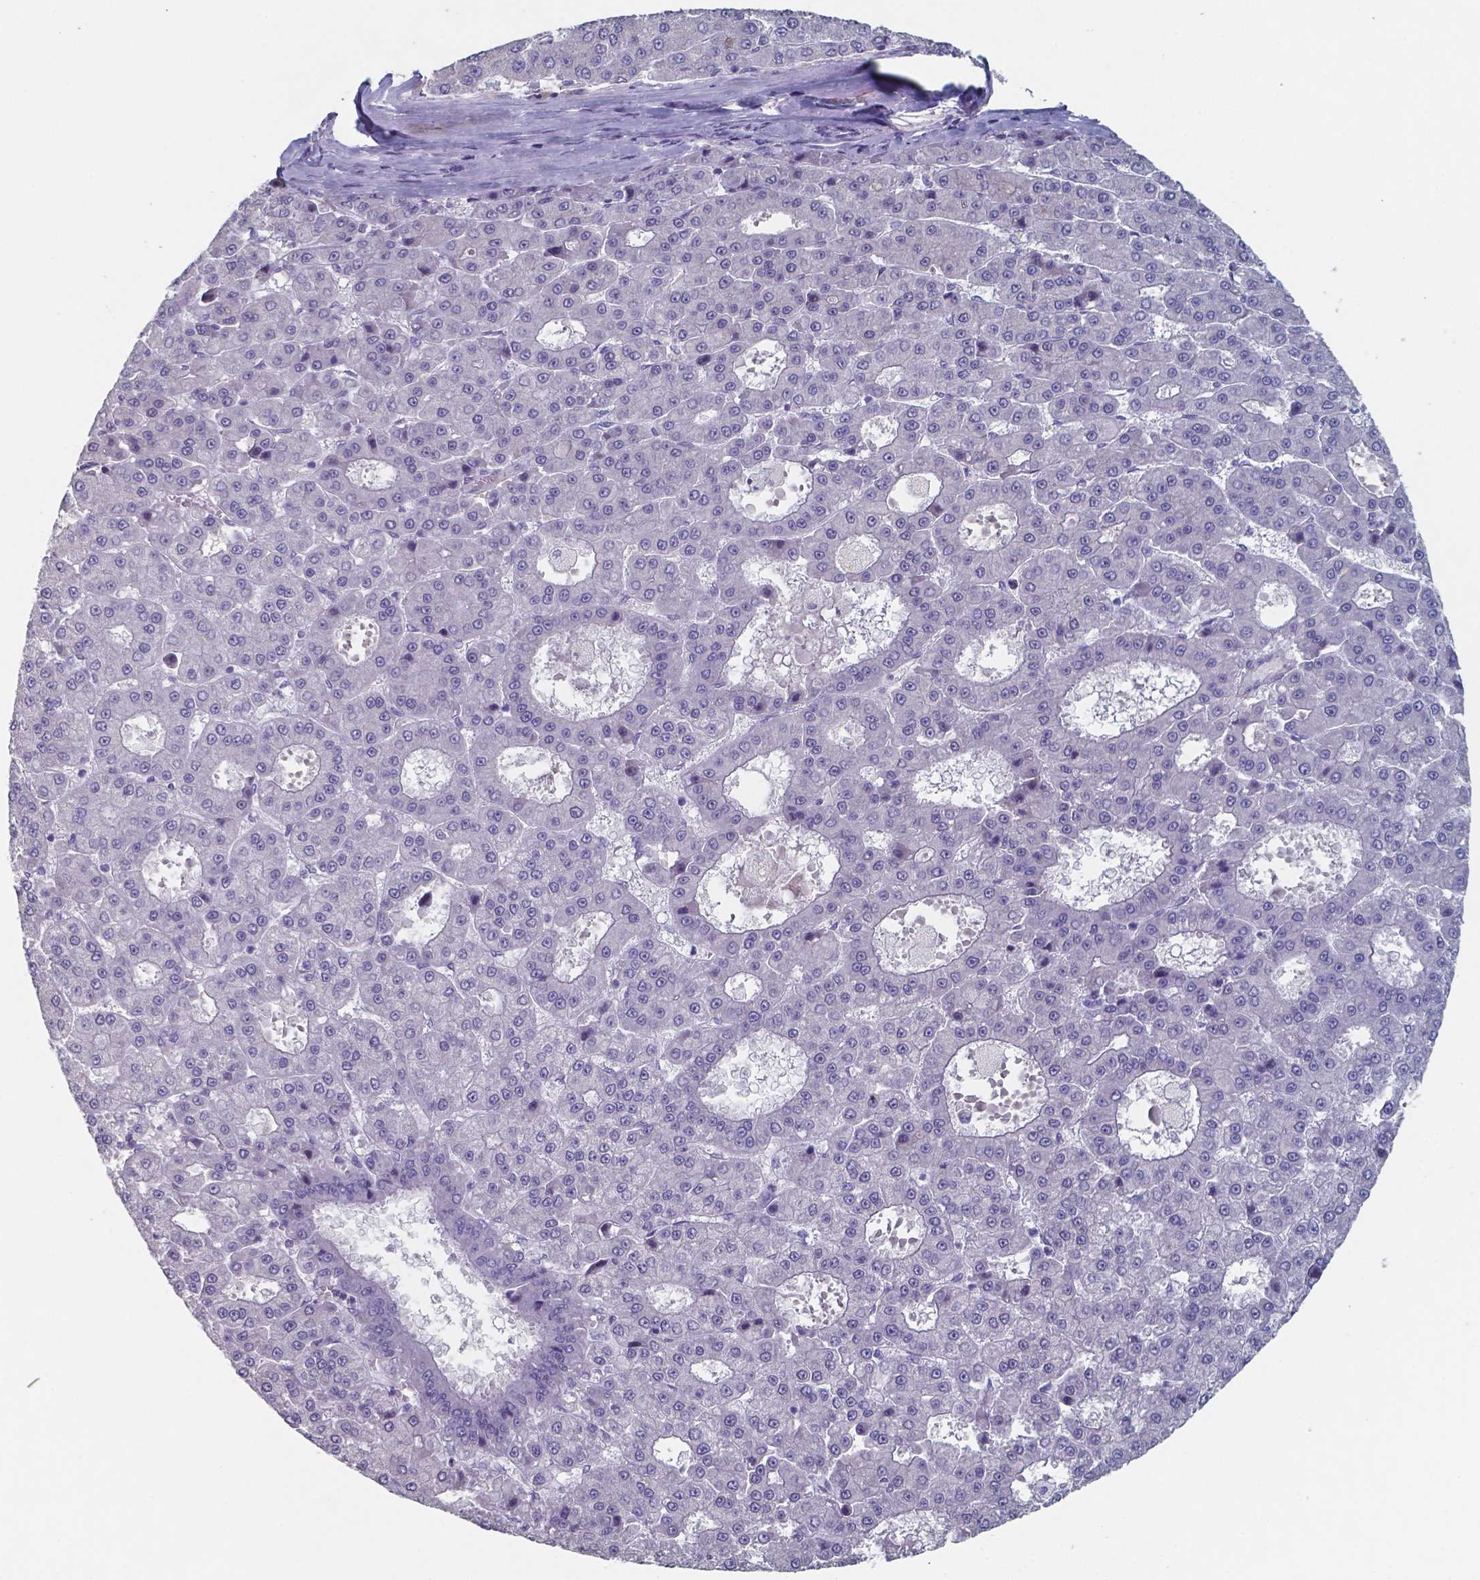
{"staining": {"intensity": "negative", "quantity": "none", "location": "none"}, "tissue": "liver cancer", "cell_type": "Tumor cells", "image_type": "cancer", "snomed": [{"axis": "morphology", "description": "Carcinoma, Hepatocellular, NOS"}, {"axis": "topography", "description": "Liver"}], "caption": "A photomicrograph of liver cancer (hepatocellular carcinoma) stained for a protein exhibits no brown staining in tumor cells.", "gene": "PLA2R1", "patient": {"sex": "male", "age": 70}}